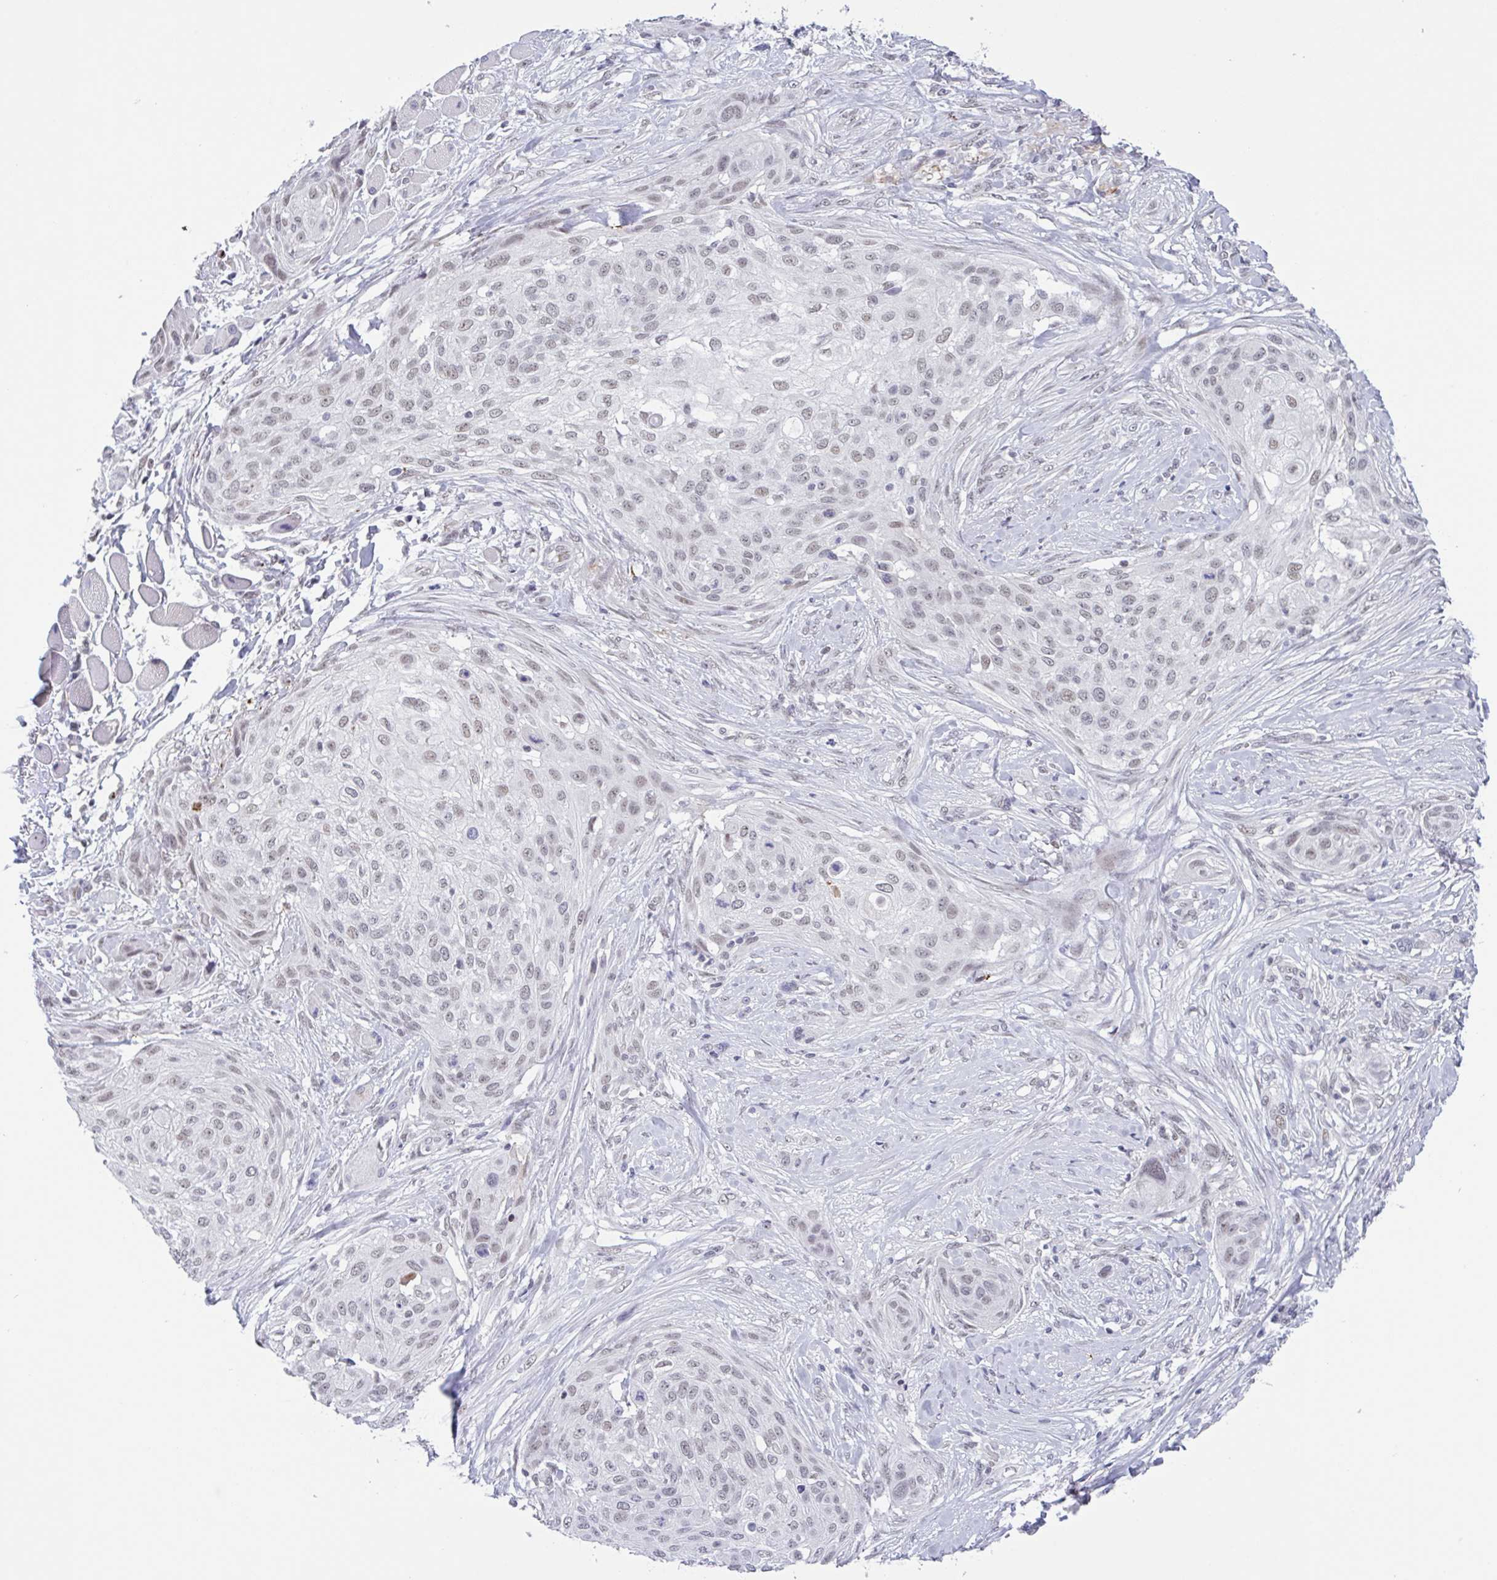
{"staining": {"intensity": "weak", "quantity": "25%-75%", "location": "nuclear"}, "tissue": "skin cancer", "cell_type": "Tumor cells", "image_type": "cancer", "snomed": [{"axis": "morphology", "description": "Squamous cell carcinoma, NOS"}, {"axis": "topography", "description": "Skin"}], "caption": "Weak nuclear protein expression is appreciated in about 25%-75% of tumor cells in skin cancer.", "gene": "PLG", "patient": {"sex": "female", "age": 87}}